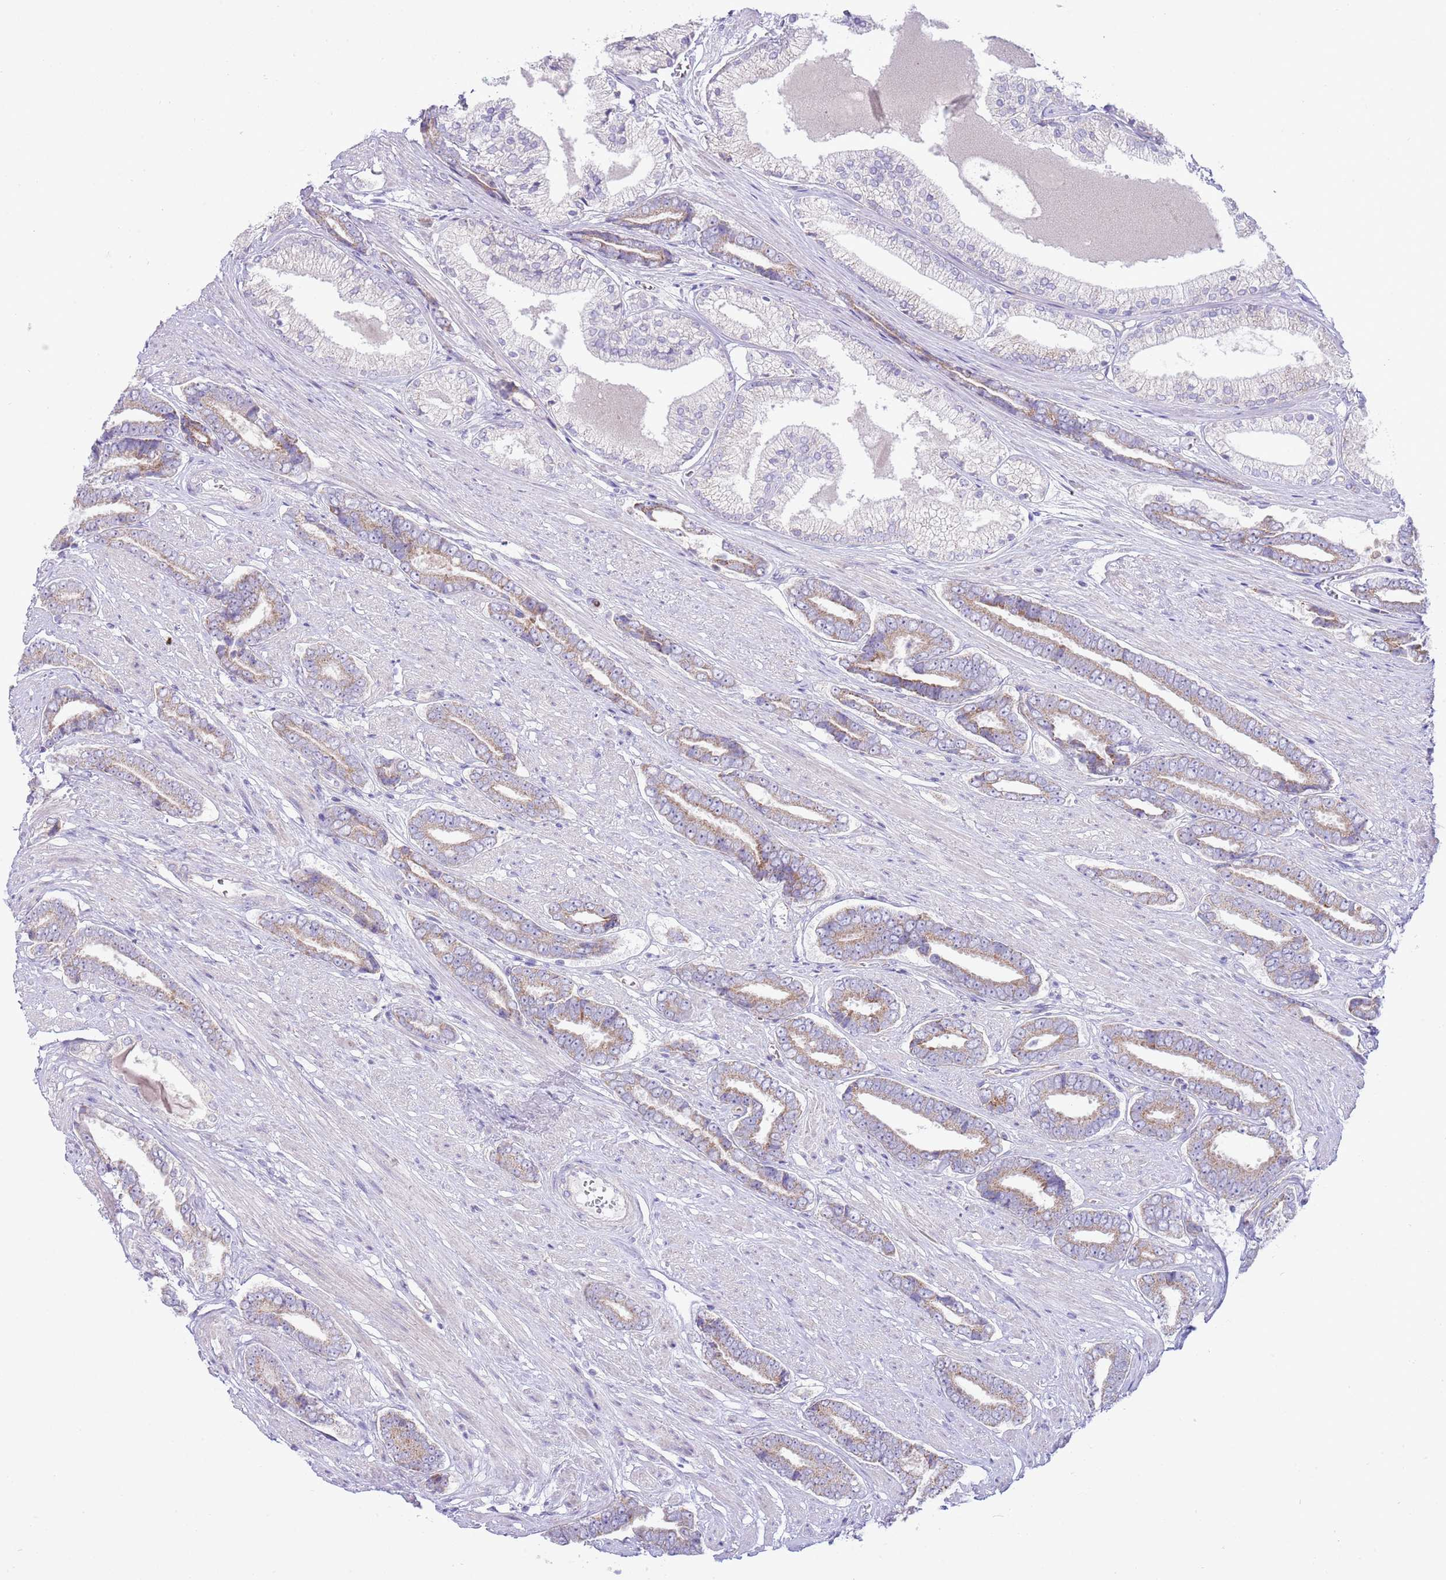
{"staining": {"intensity": "weak", "quantity": "25%-75%", "location": "cytoplasmic/membranous"}, "tissue": "prostate cancer", "cell_type": "Tumor cells", "image_type": "cancer", "snomed": [{"axis": "morphology", "description": "Adenocarcinoma, NOS"}, {"axis": "topography", "description": "Prostate and seminal vesicle, NOS"}], "caption": "Human prostate adenocarcinoma stained with a brown dye reveals weak cytoplasmic/membranous positive positivity in about 25%-75% of tumor cells.", "gene": "OAZ2", "patient": {"sex": "male", "age": 76}}